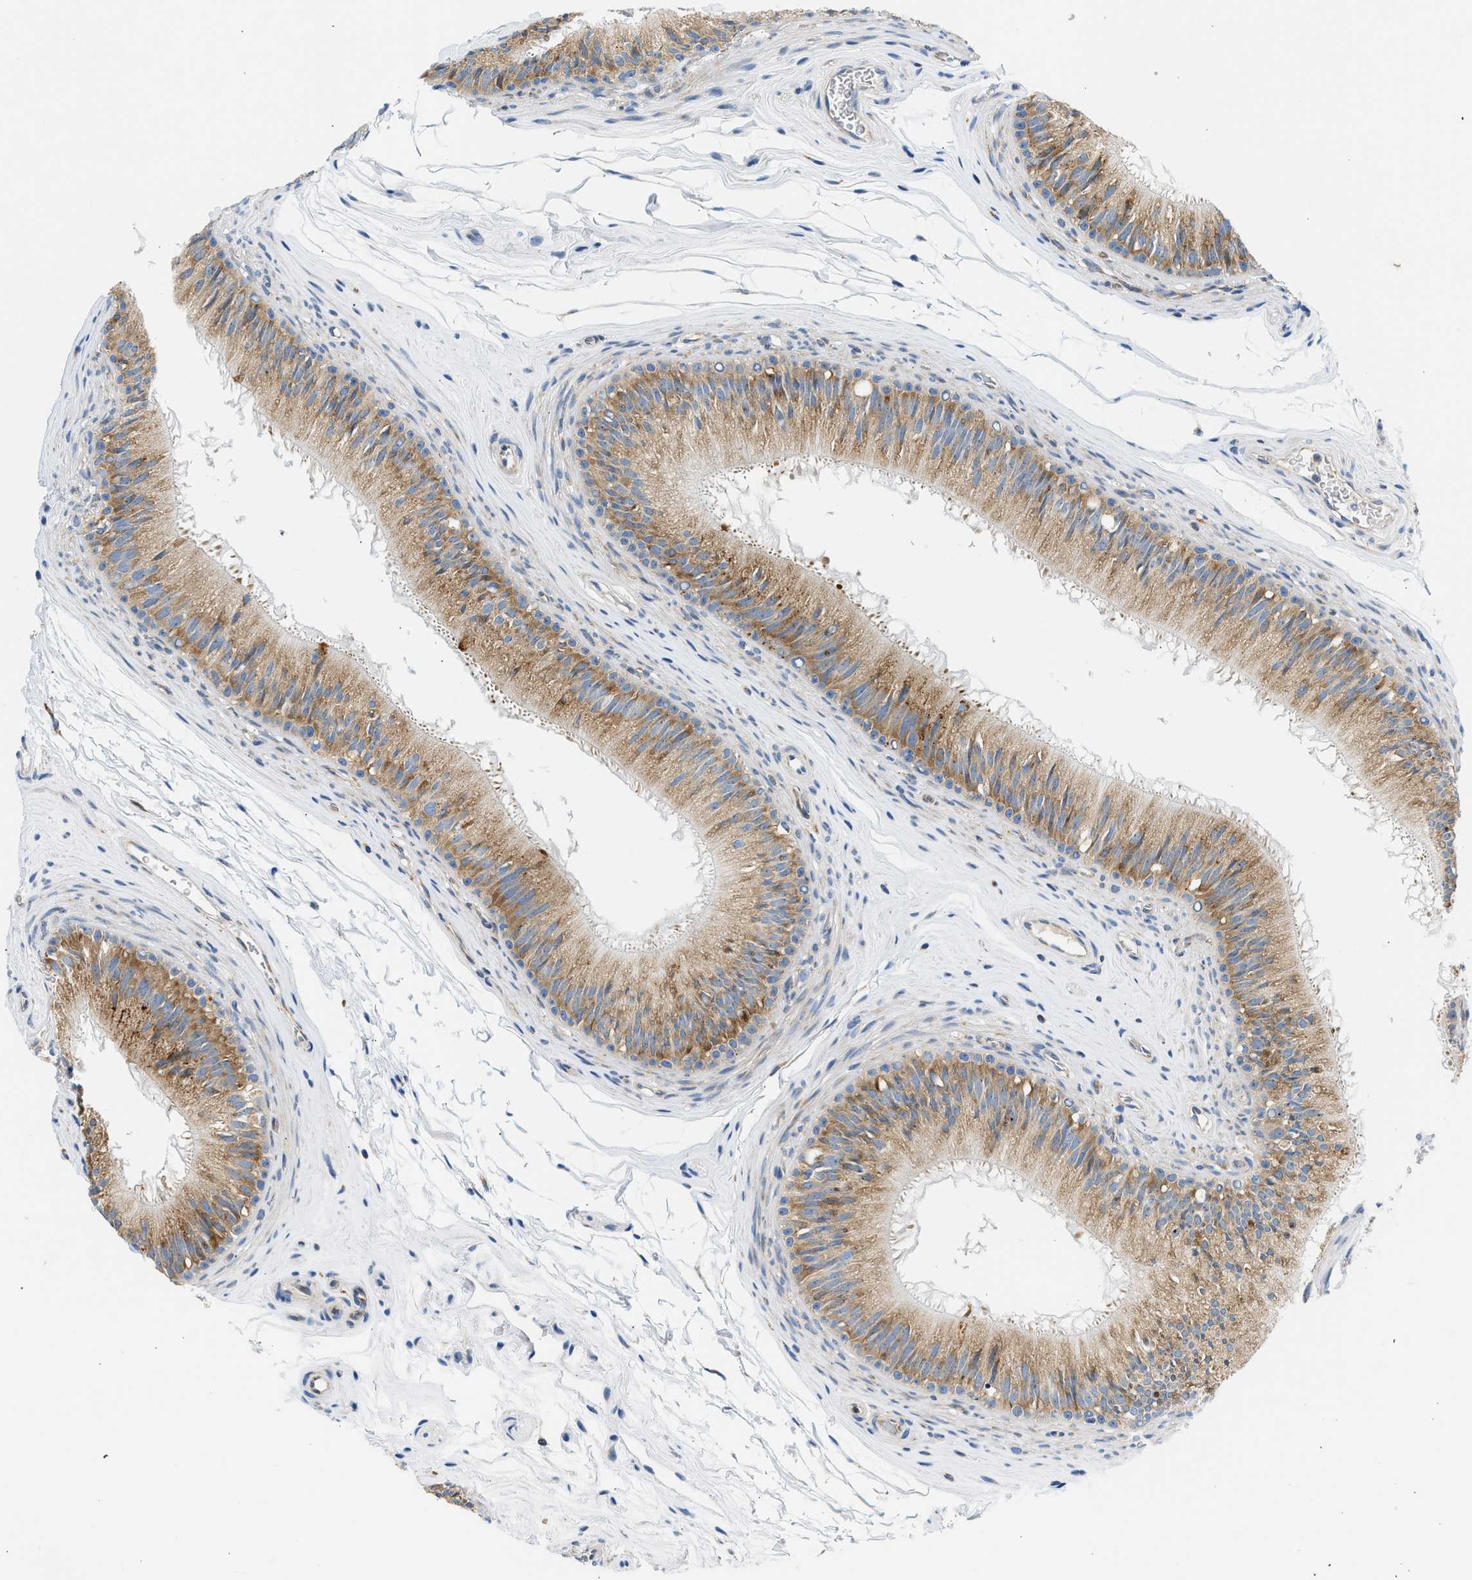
{"staining": {"intensity": "moderate", "quantity": ">75%", "location": "cytoplasmic/membranous"}, "tissue": "epididymis", "cell_type": "Glandular cells", "image_type": "normal", "snomed": [{"axis": "morphology", "description": "Normal tissue, NOS"}, {"axis": "topography", "description": "Testis"}, {"axis": "topography", "description": "Epididymis"}], "caption": "Glandular cells exhibit medium levels of moderate cytoplasmic/membranous staining in approximately >75% of cells in benign human epididymis.", "gene": "CAMKK2", "patient": {"sex": "male", "age": 36}}